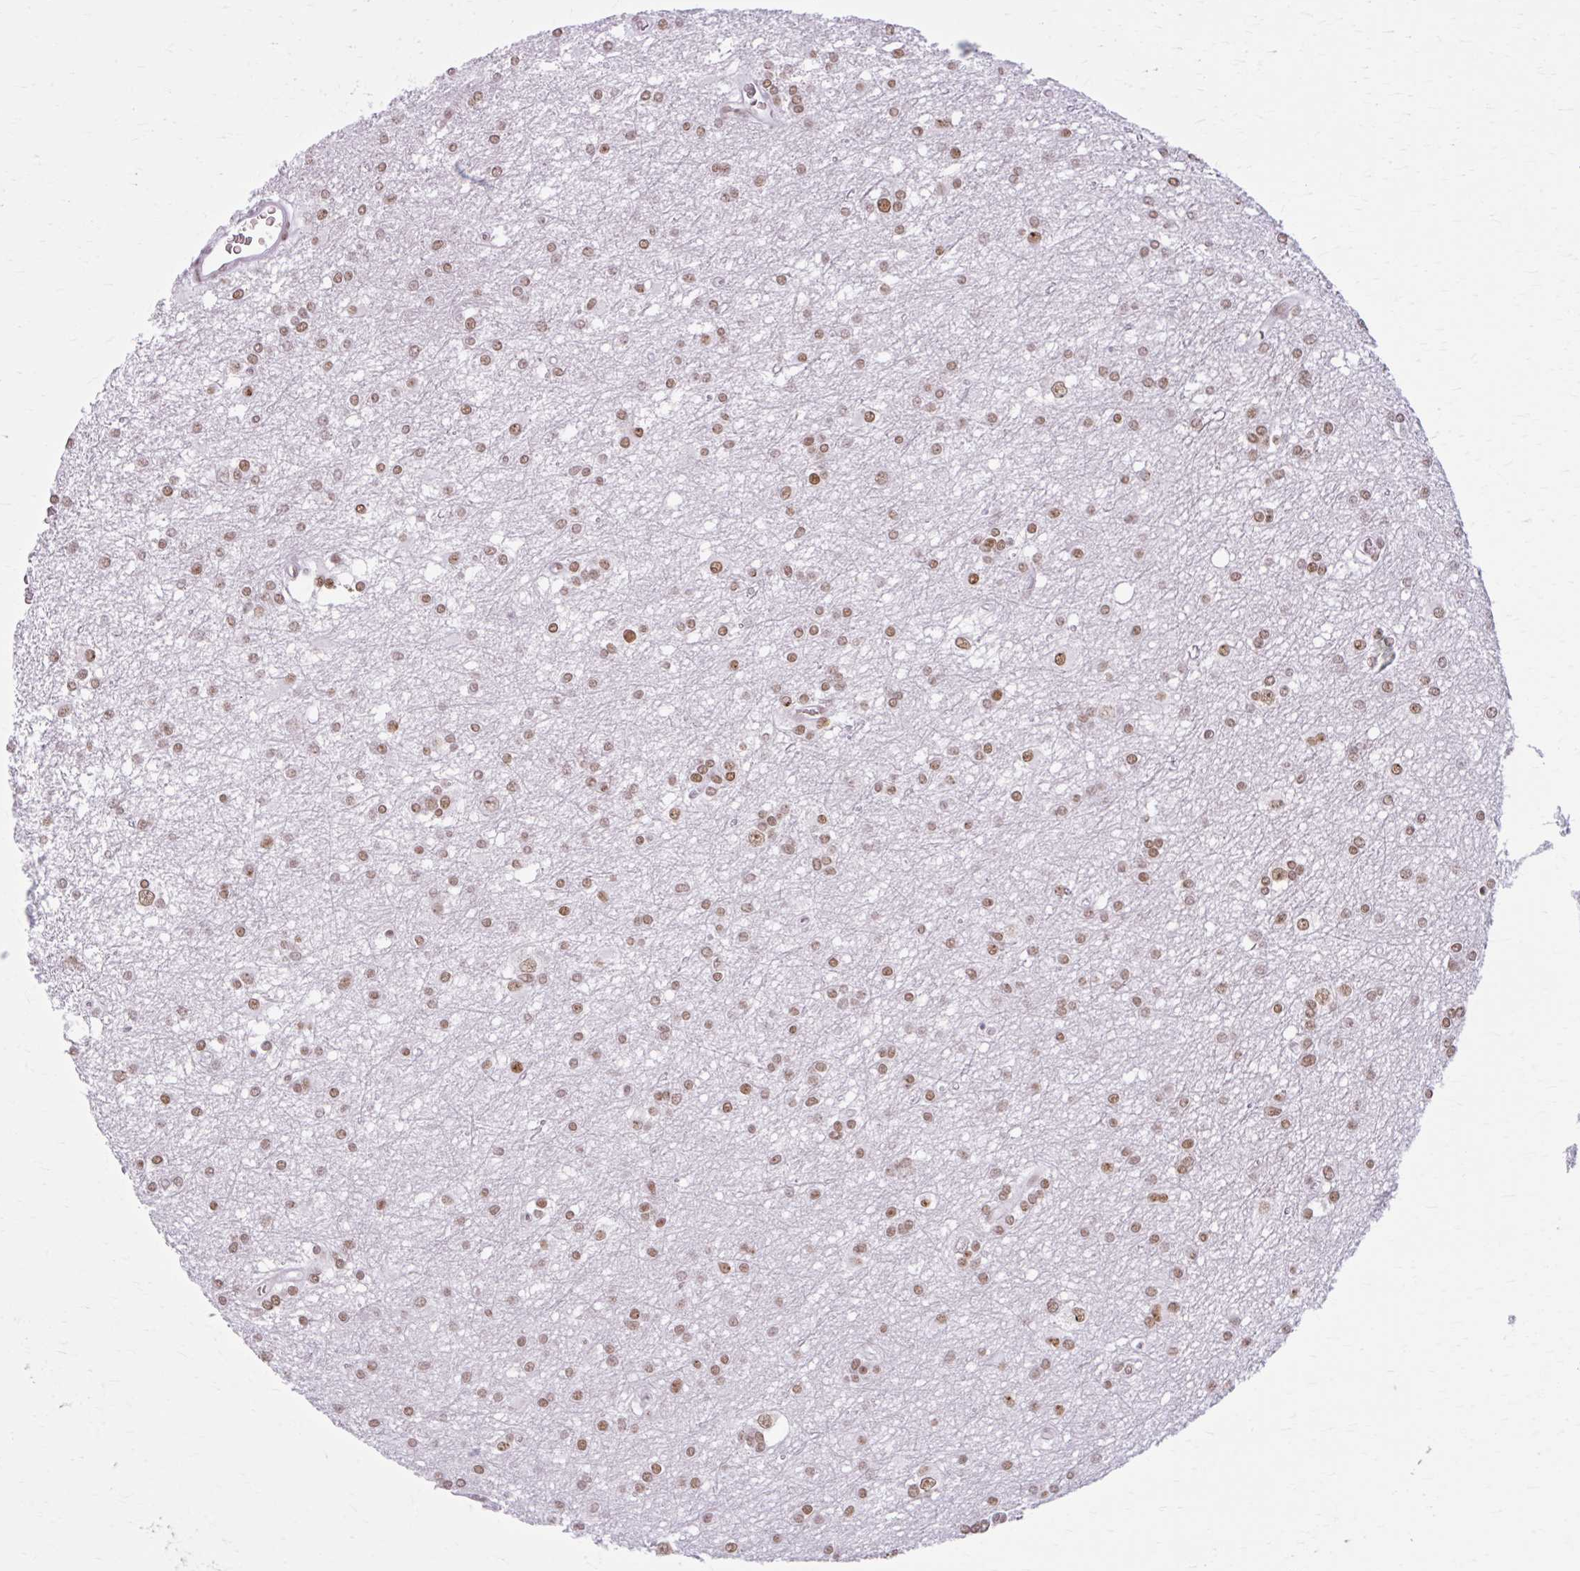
{"staining": {"intensity": "moderate", "quantity": ">75%", "location": "nuclear"}, "tissue": "glioma", "cell_type": "Tumor cells", "image_type": "cancer", "snomed": [{"axis": "morphology", "description": "Glioma, malignant, High grade"}, {"axis": "topography", "description": "Brain"}], "caption": "High-grade glioma (malignant) stained with a protein marker demonstrates moderate staining in tumor cells.", "gene": "PABIR1", "patient": {"sex": "male", "age": 48}}